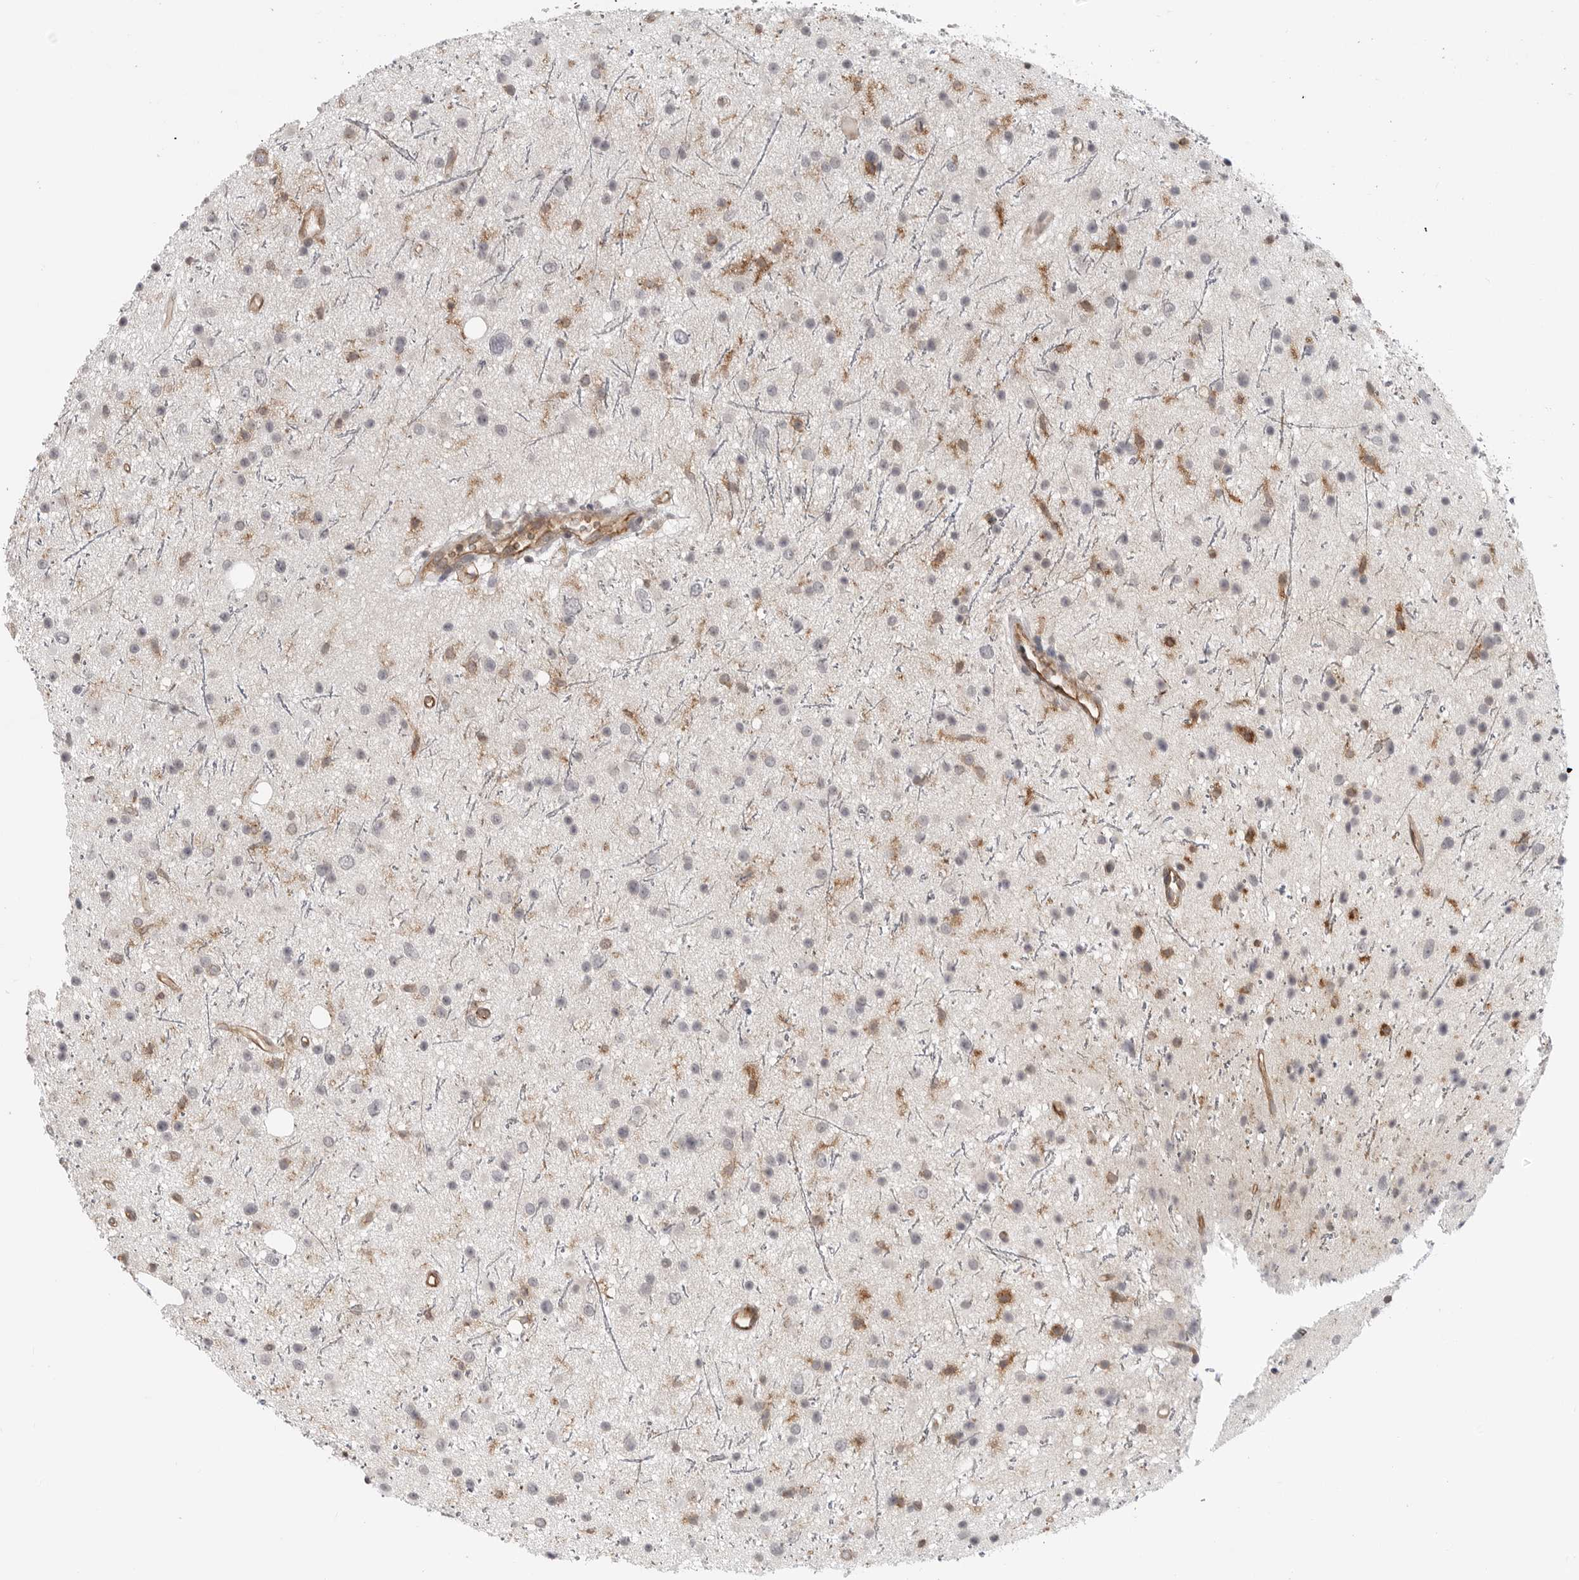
{"staining": {"intensity": "negative", "quantity": "none", "location": "none"}, "tissue": "glioma", "cell_type": "Tumor cells", "image_type": "cancer", "snomed": [{"axis": "morphology", "description": "Glioma, malignant, Low grade"}, {"axis": "topography", "description": "Cerebral cortex"}], "caption": "The immunohistochemistry photomicrograph has no significant staining in tumor cells of malignant low-grade glioma tissue. The staining was performed using DAB (3,3'-diaminobenzidine) to visualize the protein expression in brown, while the nuclei were stained in blue with hematoxylin (Magnification: 20x).", "gene": "IFNGR1", "patient": {"sex": "female", "age": 39}}